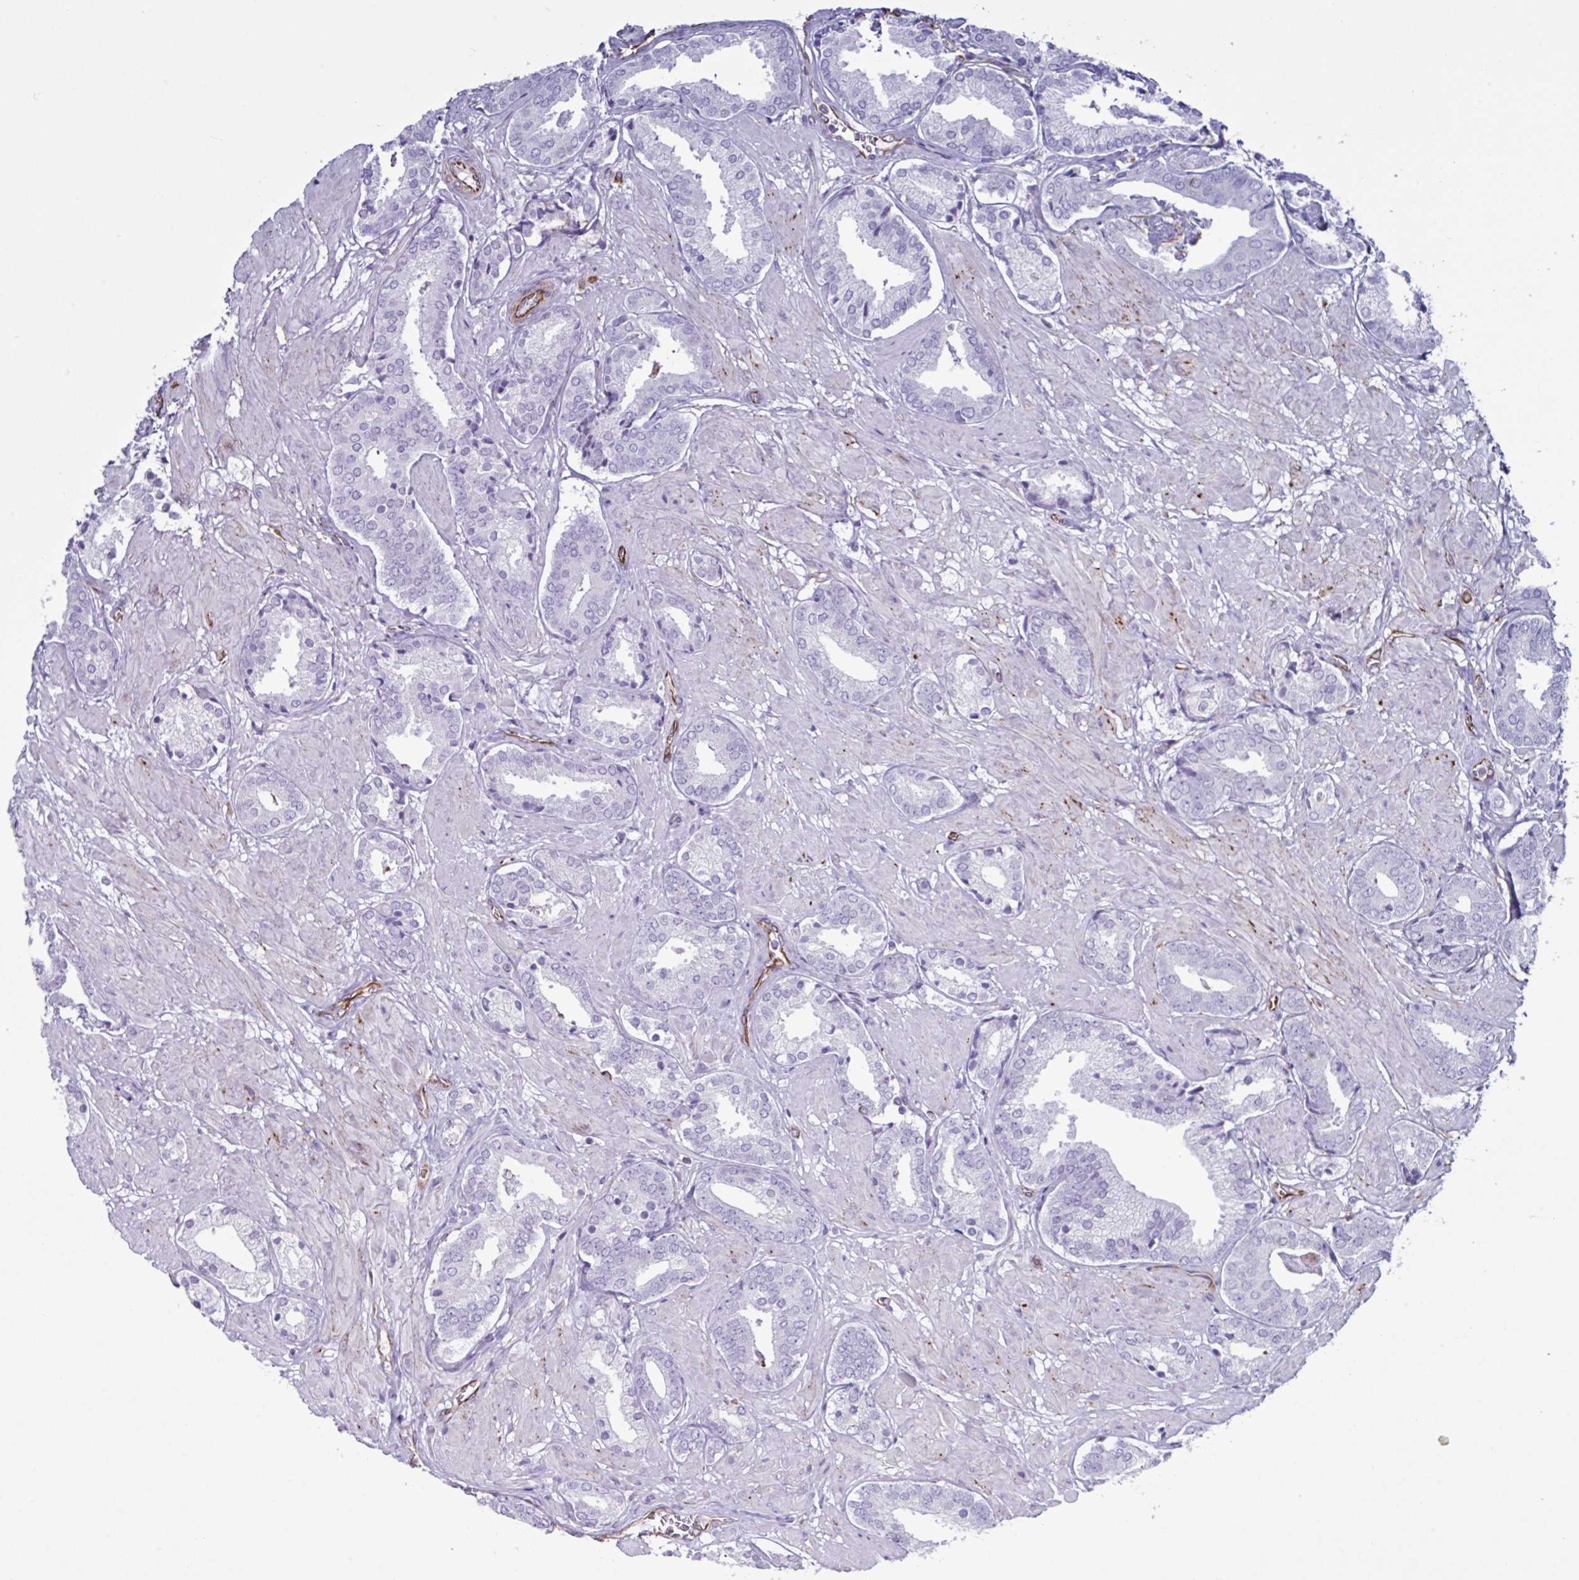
{"staining": {"intensity": "negative", "quantity": "none", "location": "none"}, "tissue": "prostate cancer", "cell_type": "Tumor cells", "image_type": "cancer", "snomed": [{"axis": "morphology", "description": "Adenocarcinoma, High grade"}, {"axis": "topography", "description": "Prostate"}], "caption": "High magnification brightfield microscopy of prostate adenocarcinoma (high-grade) stained with DAB (brown) and counterstained with hematoxylin (blue): tumor cells show no significant positivity.", "gene": "TMEM86B", "patient": {"sex": "male", "age": 56}}